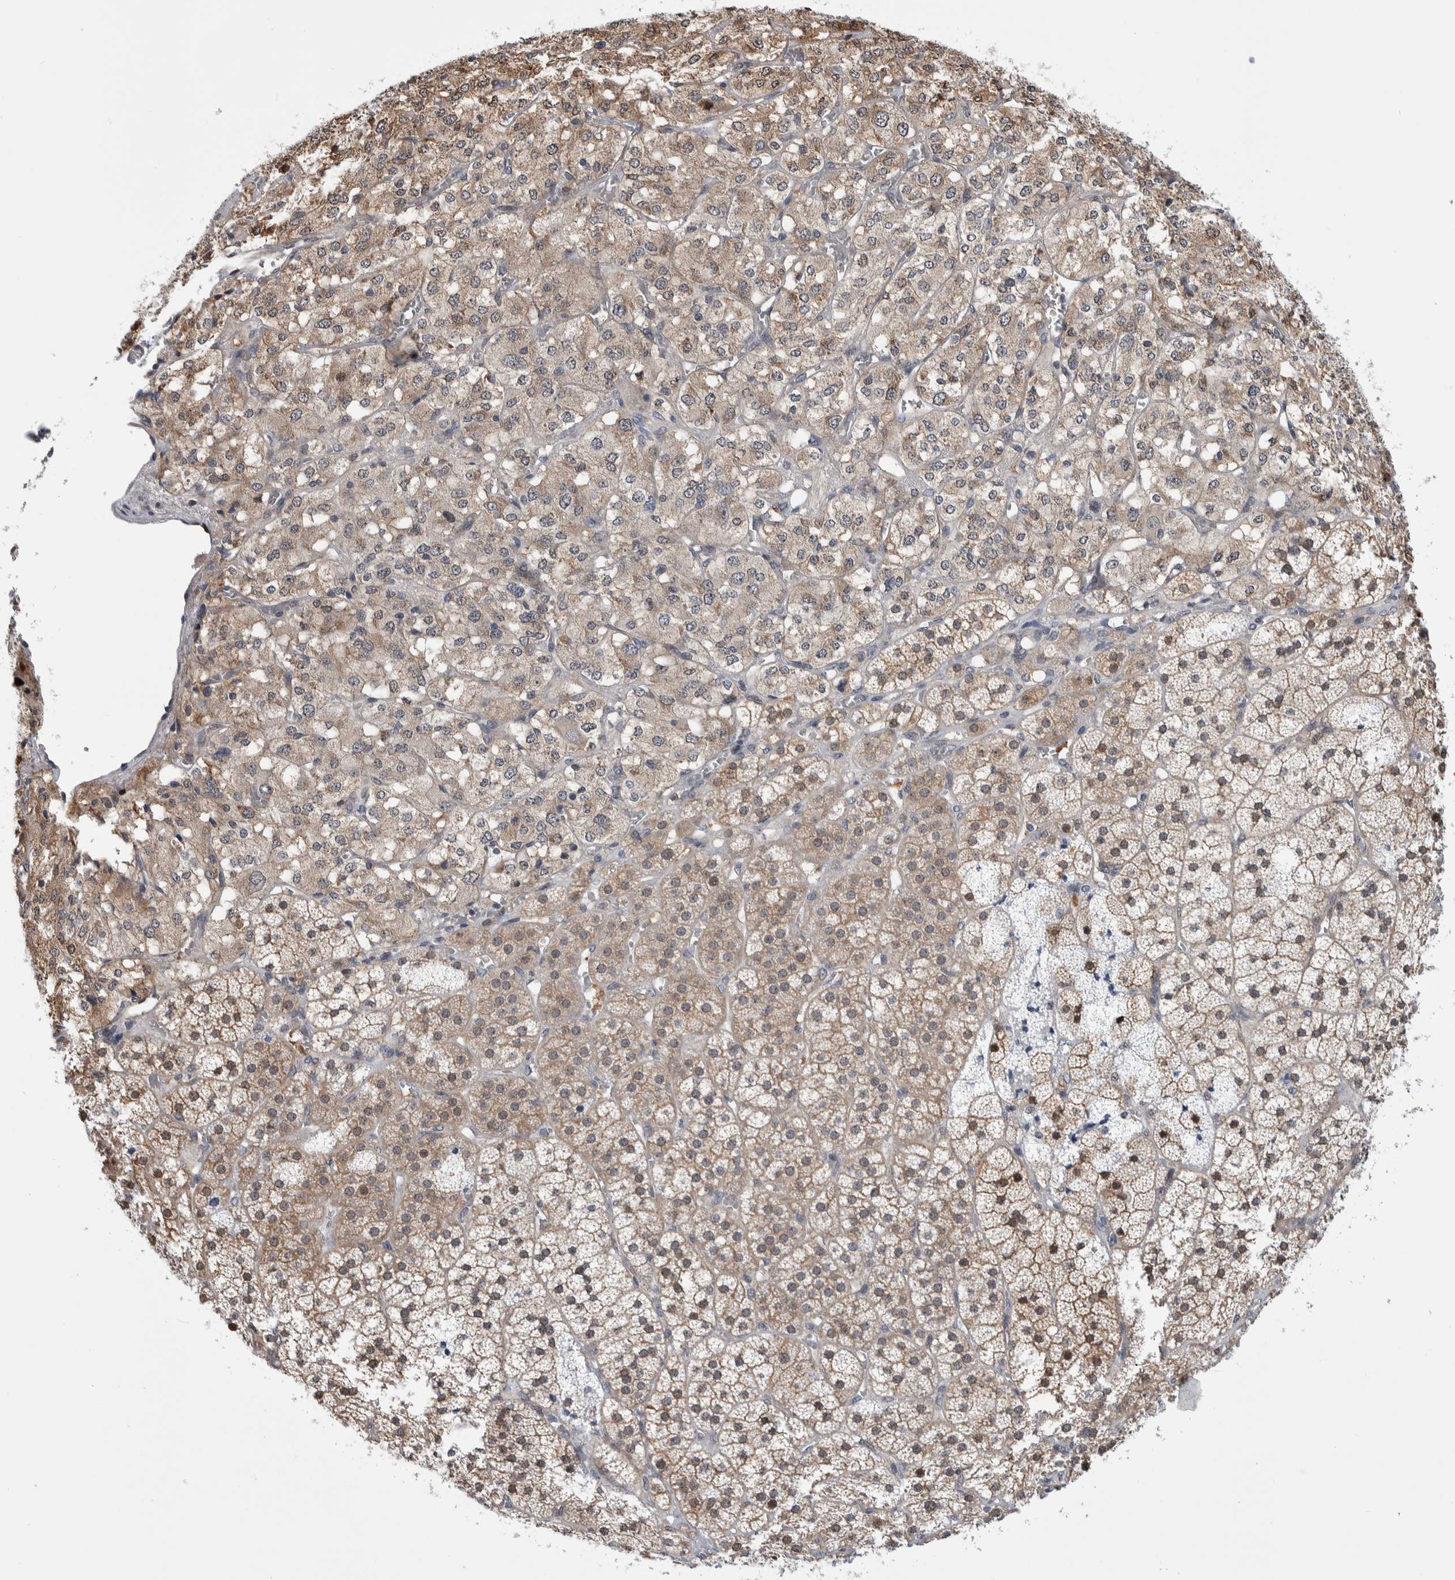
{"staining": {"intensity": "moderate", "quantity": ">75%", "location": "cytoplasmic/membranous,nuclear"}, "tissue": "adrenal gland", "cell_type": "Glandular cells", "image_type": "normal", "snomed": [{"axis": "morphology", "description": "Normal tissue, NOS"}, {"axis": "topography", "description": "Adrenal gland"}], "caption": "High-power microscopy captured an immunohistochemistry image of normal adrenal gland, revealing moderate cytoplasmic/membranous,nuclear staining in approximately >75% of glandular cells. Immunohistochemistry stains the protein in brown and the nuclei are stained blue.", "gene": "PTPA", "patient": {"sex": "female", "age": 44}}